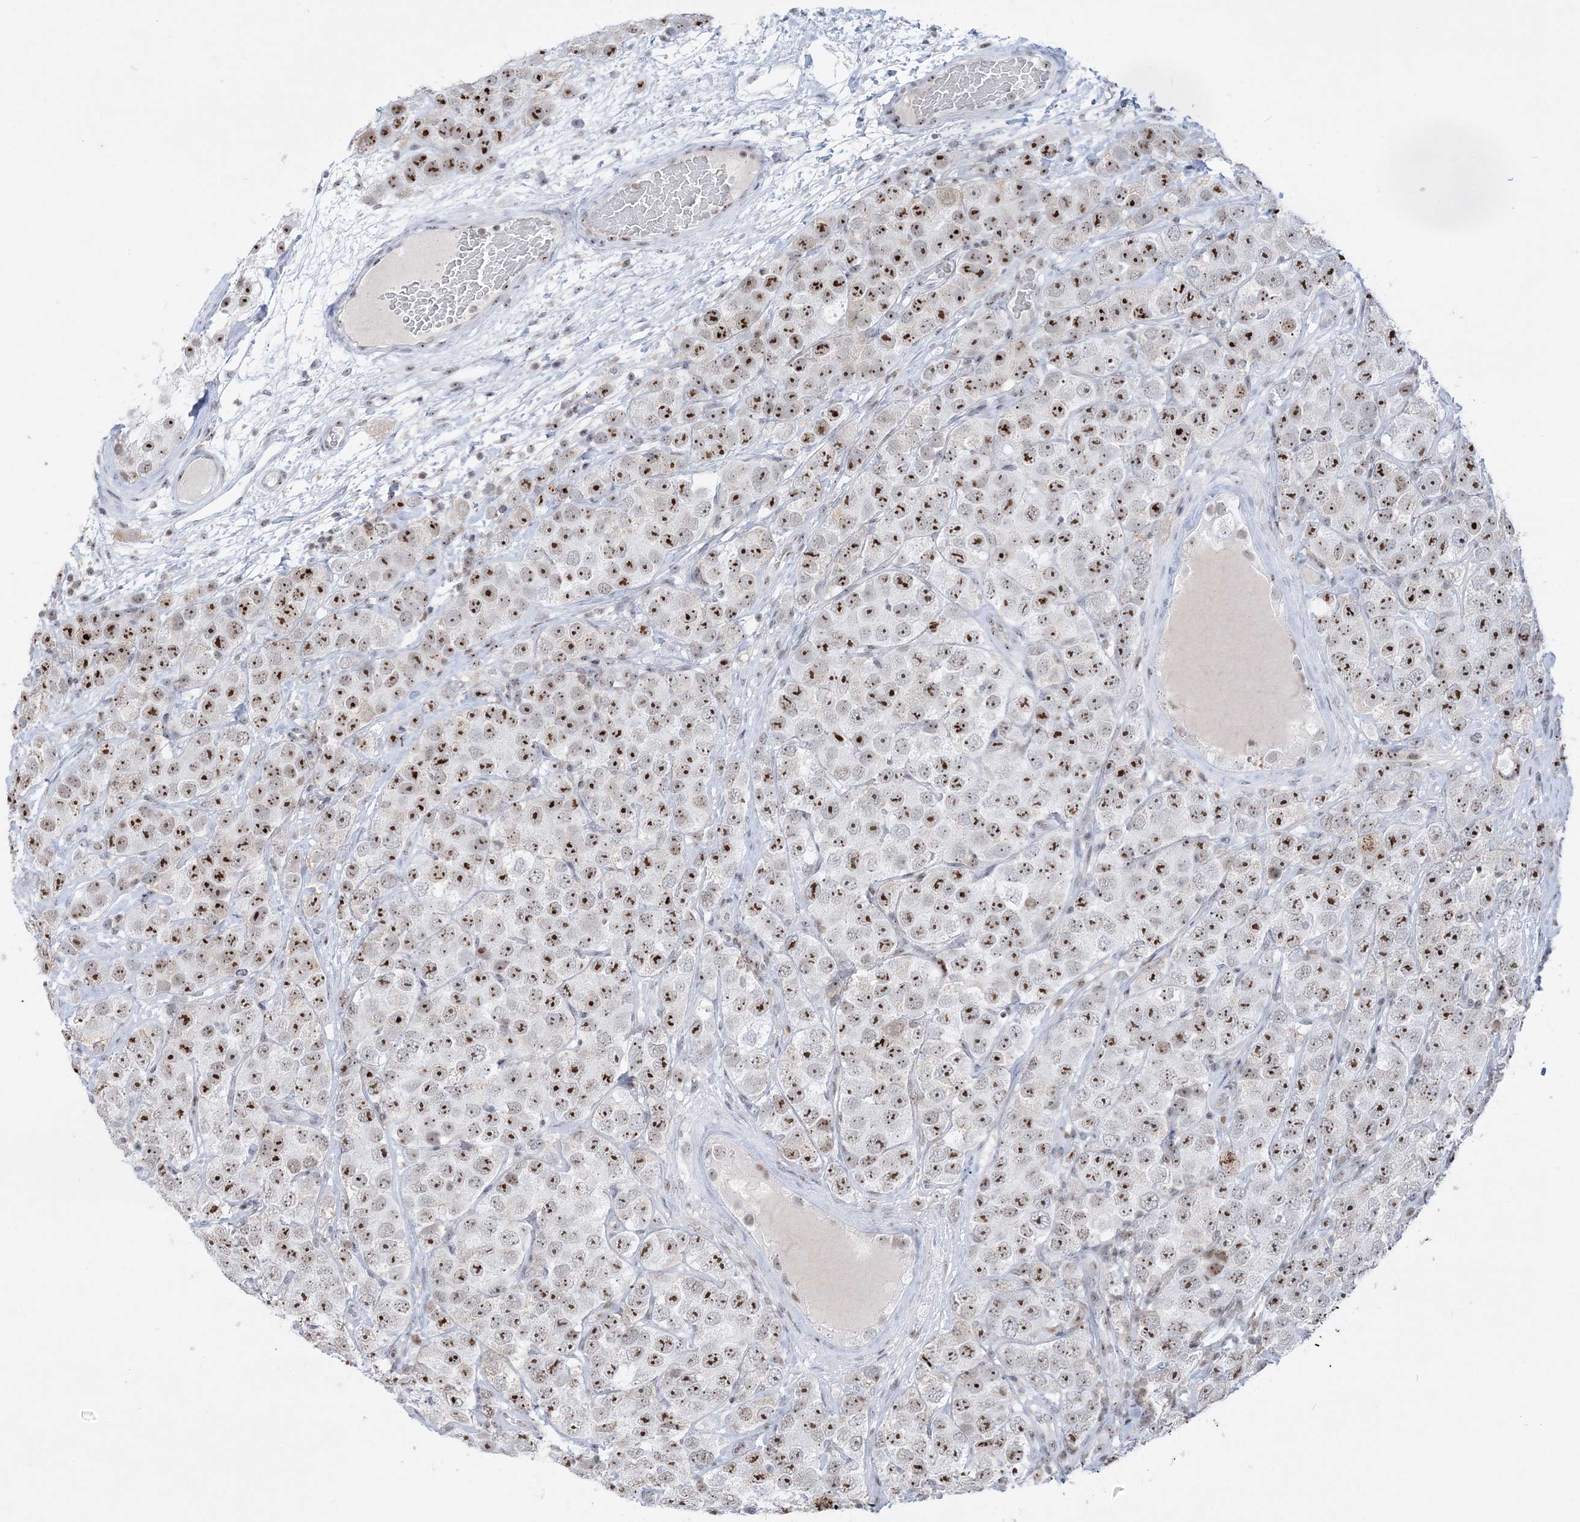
{"staining": {"intensity": "strong", "quantity": "25%-75%", "location": "nuclear"}, "tissue": "testis cancer", "cell_type": "Tumor cells", "image_type": "cancer", "snomed": [{"axis": "morphology", "description": "Seminoma, NOS"}, {"axis": "topography", "description": "Testis"}], "caption": "Seminoma (testis) stained for a protein demonstrates strong nuclear positivity in tumor cells. Nuclei are stained in blue.", "gene": "DDX21", "patient": {"sex": "male", "age": 28}}